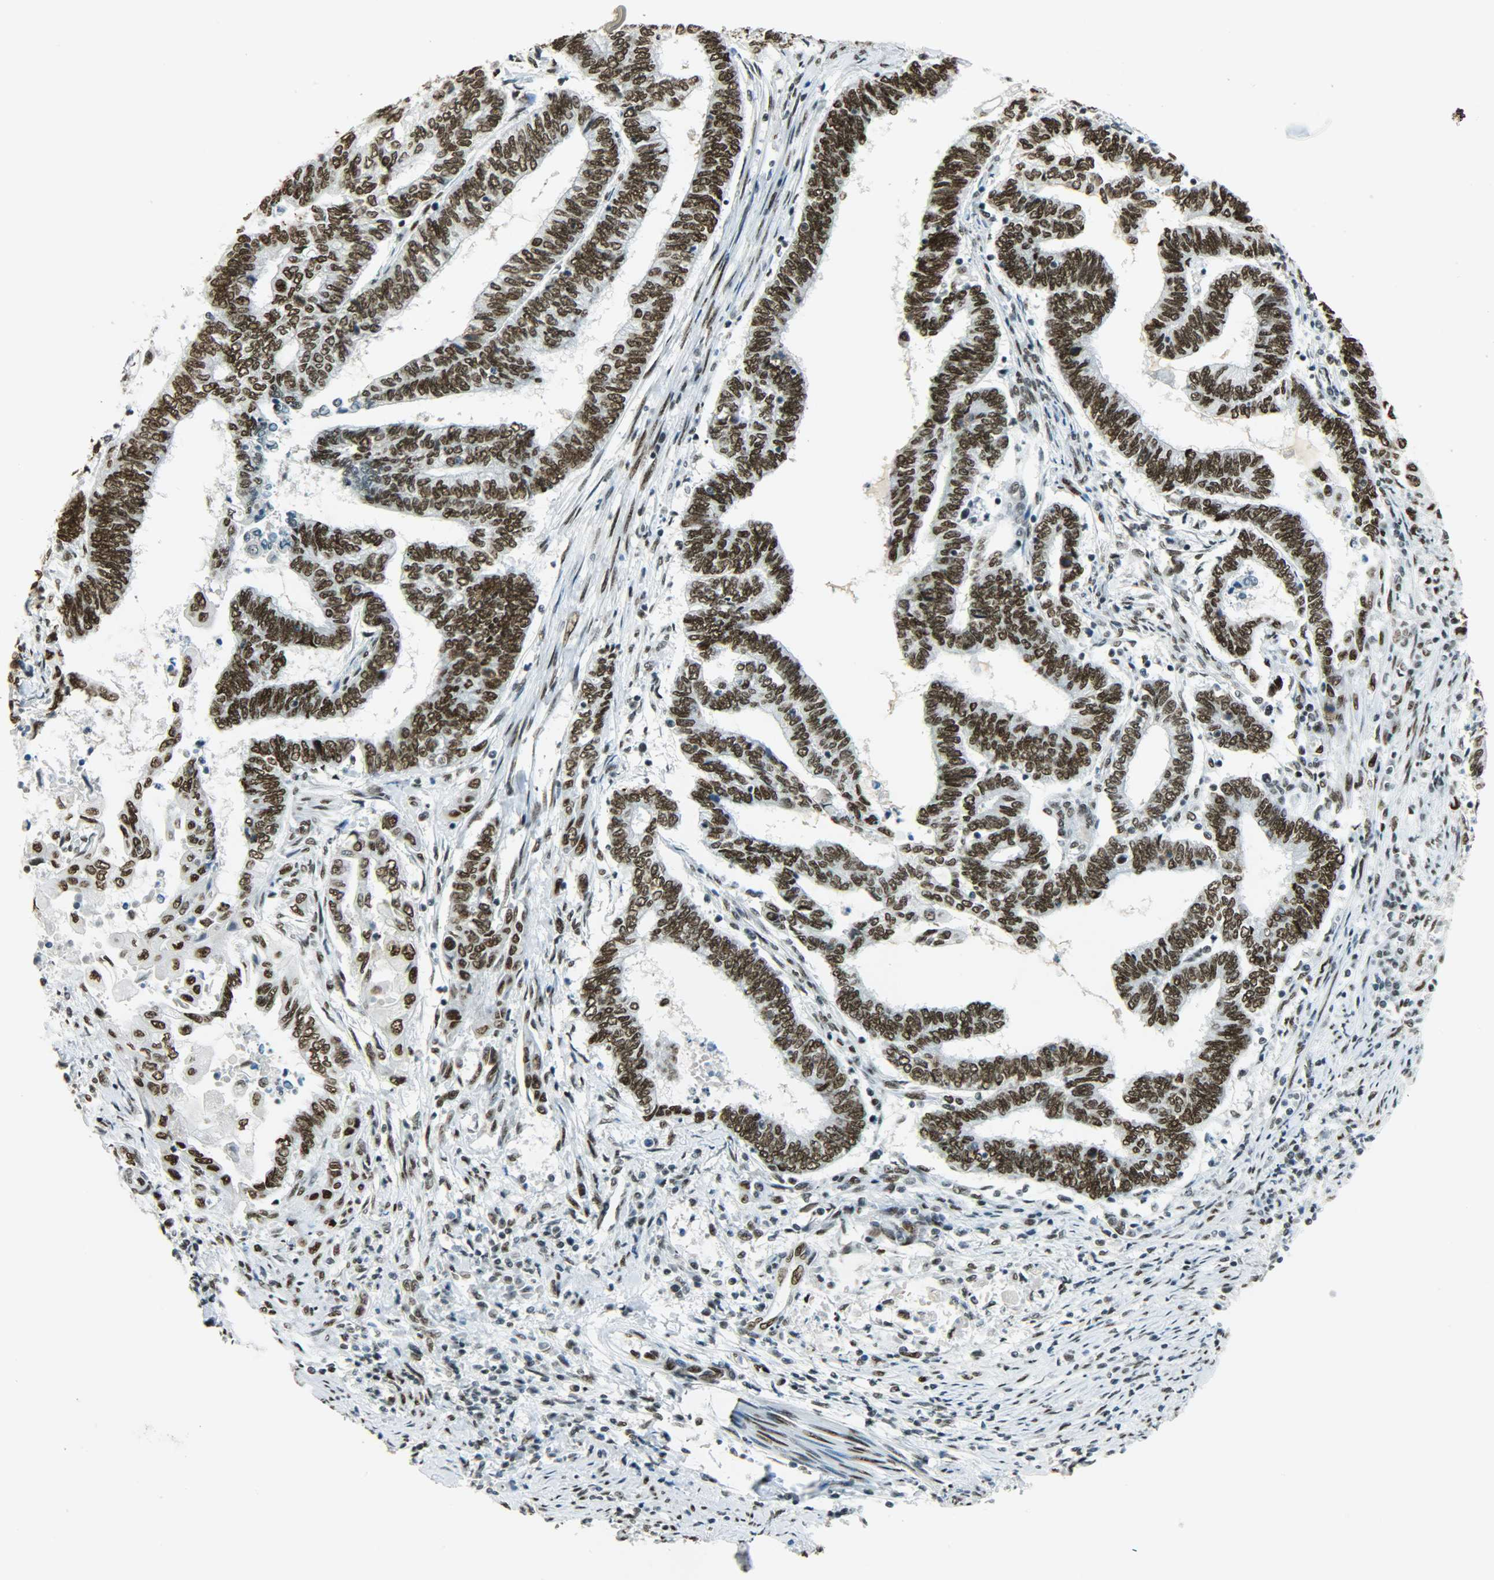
{"staining": {"intensity": "strong", "quantity": ">75%", "location": "nuclear"}, "tissue": "endometrial cancer", "cell_type": "Tumor cells", "image_type": "cancer", "snomed": [{"axis": "morphology", "description": "Adenocarcinoma, NOS"}, {"axis": "topography", "description": "Uterus"}, {"axis": "topography", "description": "Endometrium"}], "caption": "Strong nuclear staining for a protein is identified in approximately >75% of tumor cells of endometrial adenocarcinoma using immunohistochemistry (IHC).", "gene": "MYEF2", "patient": {"sex": "female", "age": 70}}